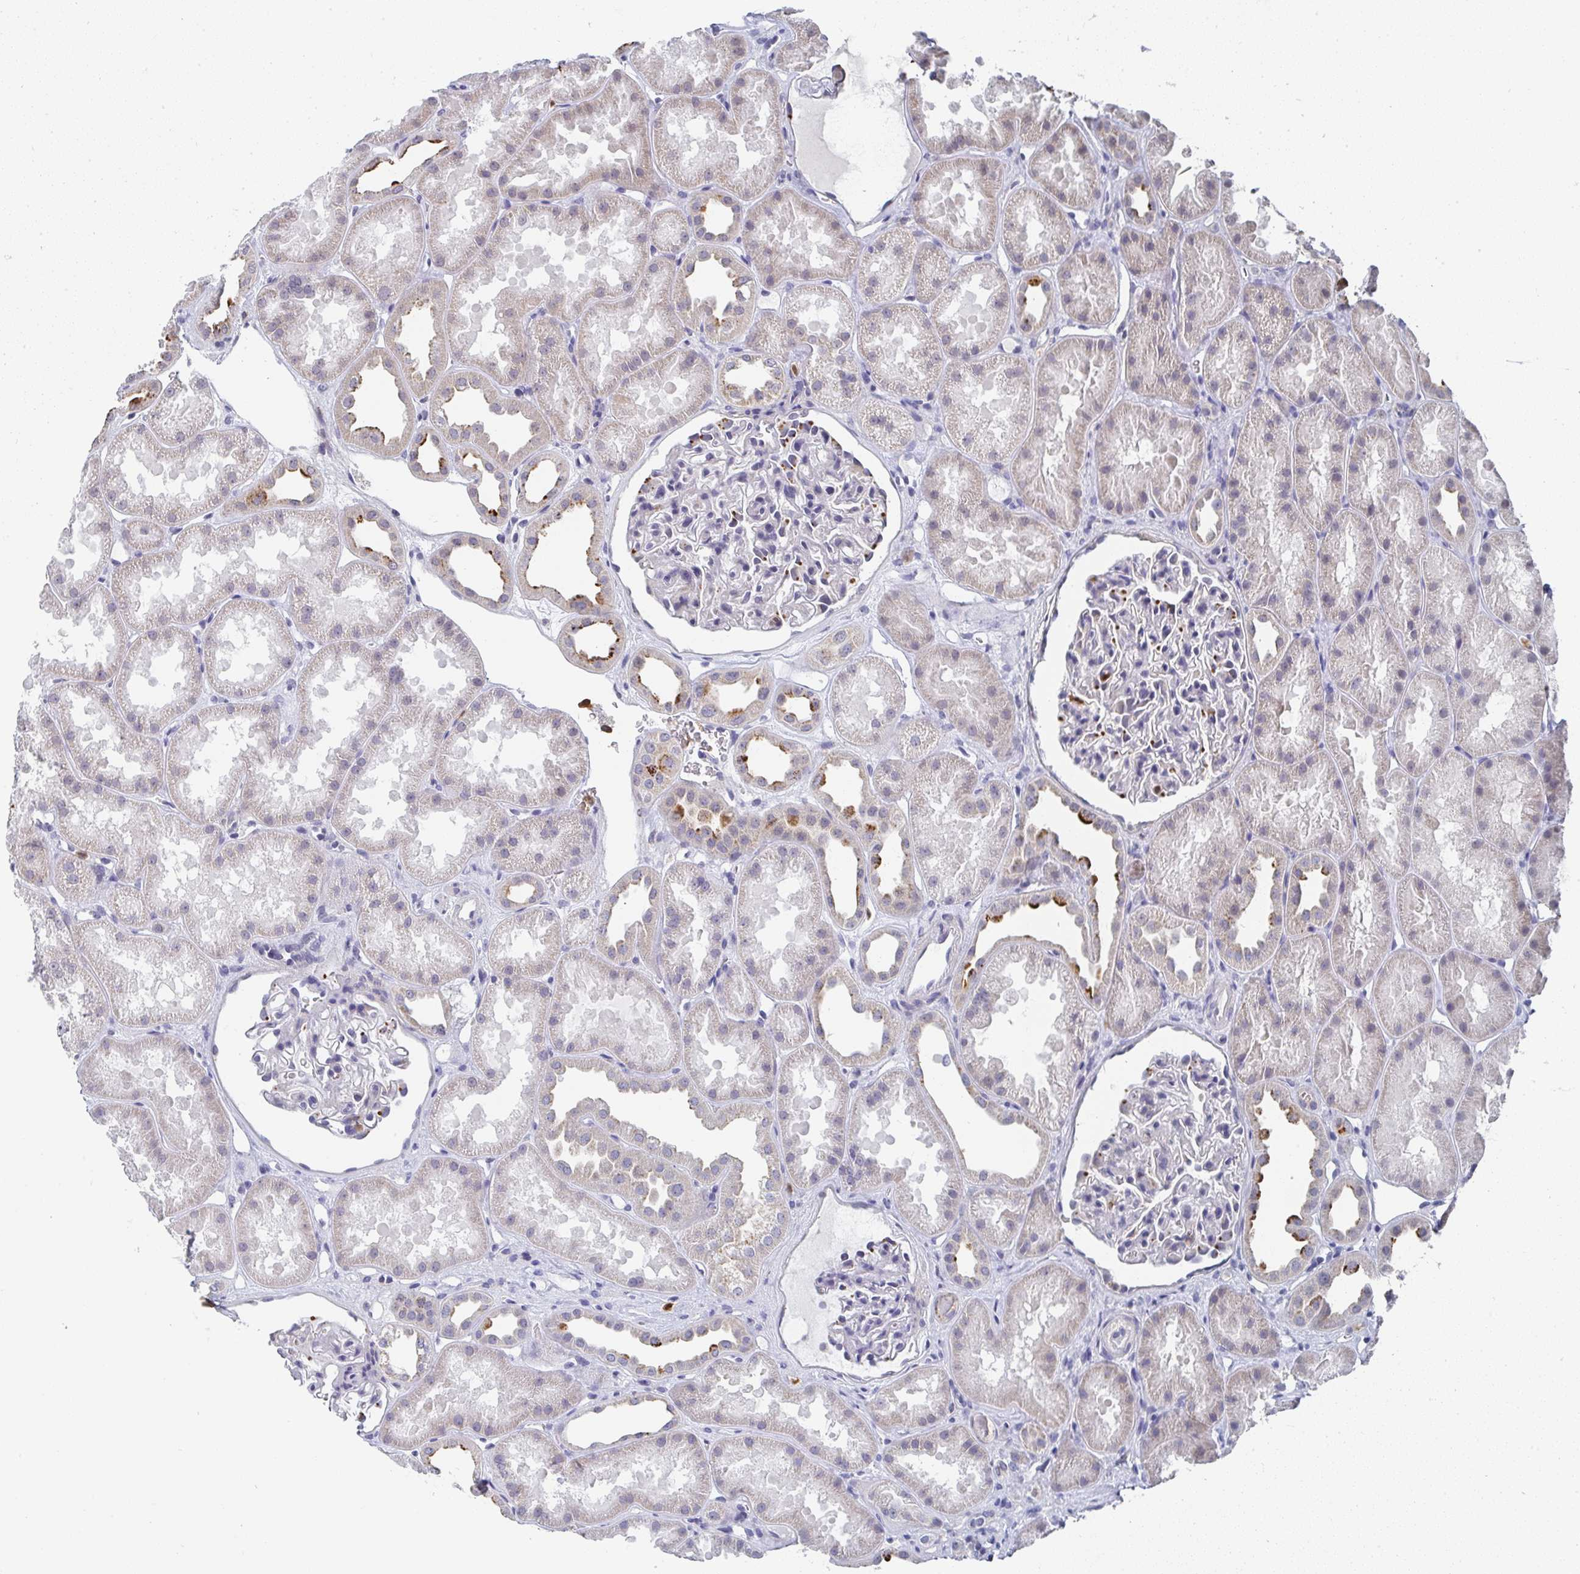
{"staining": {"intensity": "moderate", "quantity": "<25%", "location": "cytoplasmic/membranous"}, "tissue": "kidney", "cell_type": "Cells in glomeruli", "image_type": "normal", "snomed": [{"axis": "morphology", "description": "Normal tissue, NOS"}, {"axis": "topography", "description": "Kidney"}], "caption": "Human kidney stained with a brown dye shows moderate cytoplasmic/membranous positive positivity in approximately <25% of cells in glomeruli.", "gene": "NCF1", "patient": {"sex": "male", "age": 61}}